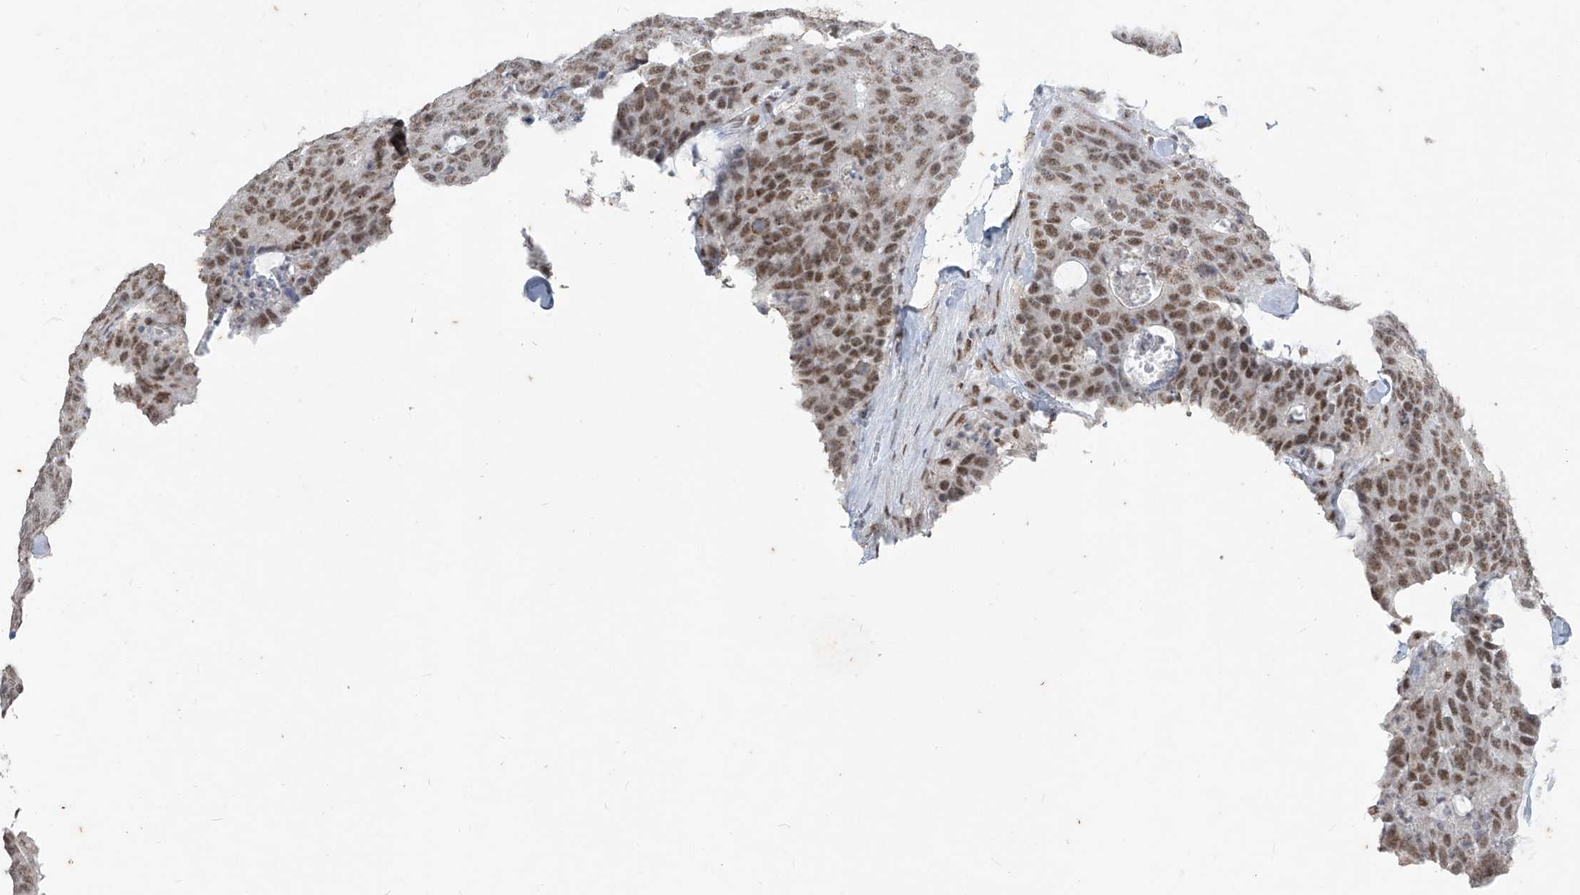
{"staining": {"intensity": "moderate", "quantity": ">75%", "location": "nuclear"}, "tissue": "colorectal cancer", "cell_type": "Tumor cells", "image_type": "cancer", "snomed": [{"axis": "morphology", "description": "Adenocarcinoma, NOS"}, {"axis": "topography", "description": "Colon"}], "caption": "IHC (DAB) staining of human adenocarcinoma (colorectal) exhibits moderate nuclear protein expression in approximately >75% of tumor cells.", "gene": "TFEC", "patient": {"sex": "female", "age": 86}}